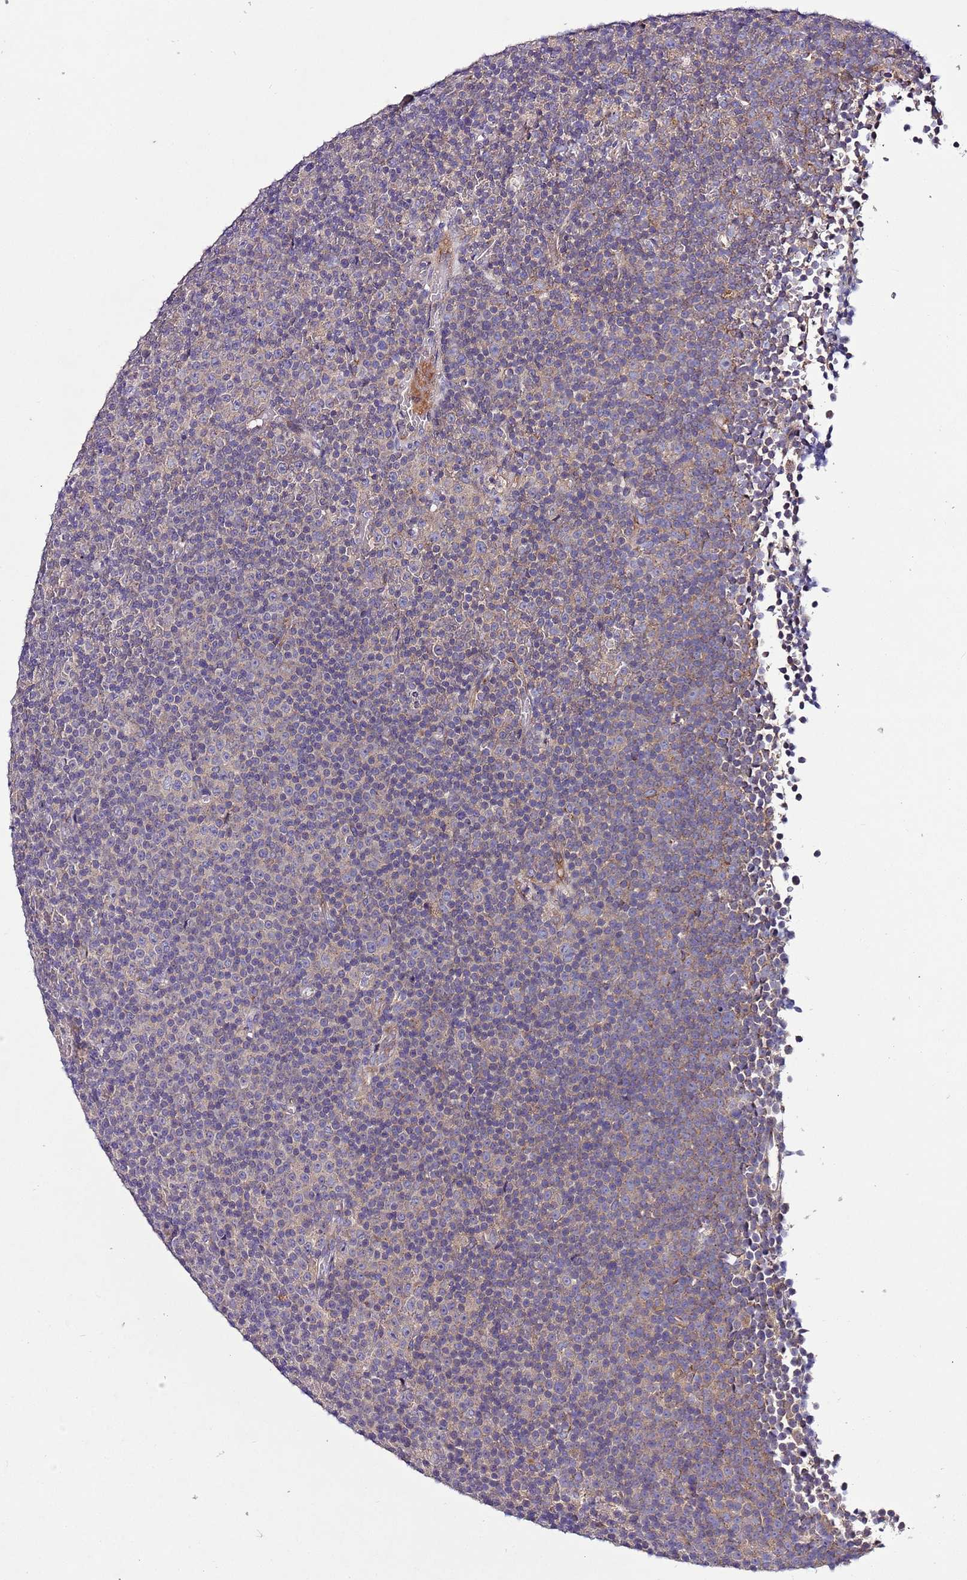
{"staining": {"intensity": "negative", "quantity": "none", "location": "none"}, "tissue": "lymphoma", "cell_type": "Tumor cells", "image_type": "cancer", "snomed": [{"axis": "morphology", "description": "Malignant lymphoma, non-Hodgkin's type, Low grade"}, {"axis": "topography", "description": "Lymph node"}], "caption": "A high-resolution micrograph shows immunohistochemistry staining of low-grade malignant lymphoma, non-Hodgkin's type, which demonstrates no significant staining in tumor cells. (DAB (3,3'-diaminobenzidine) IHC visualized using brightfield microscopy, high magnification).", "gene": "FAM20A", "patient": {"sex": "female", "age": 67}}